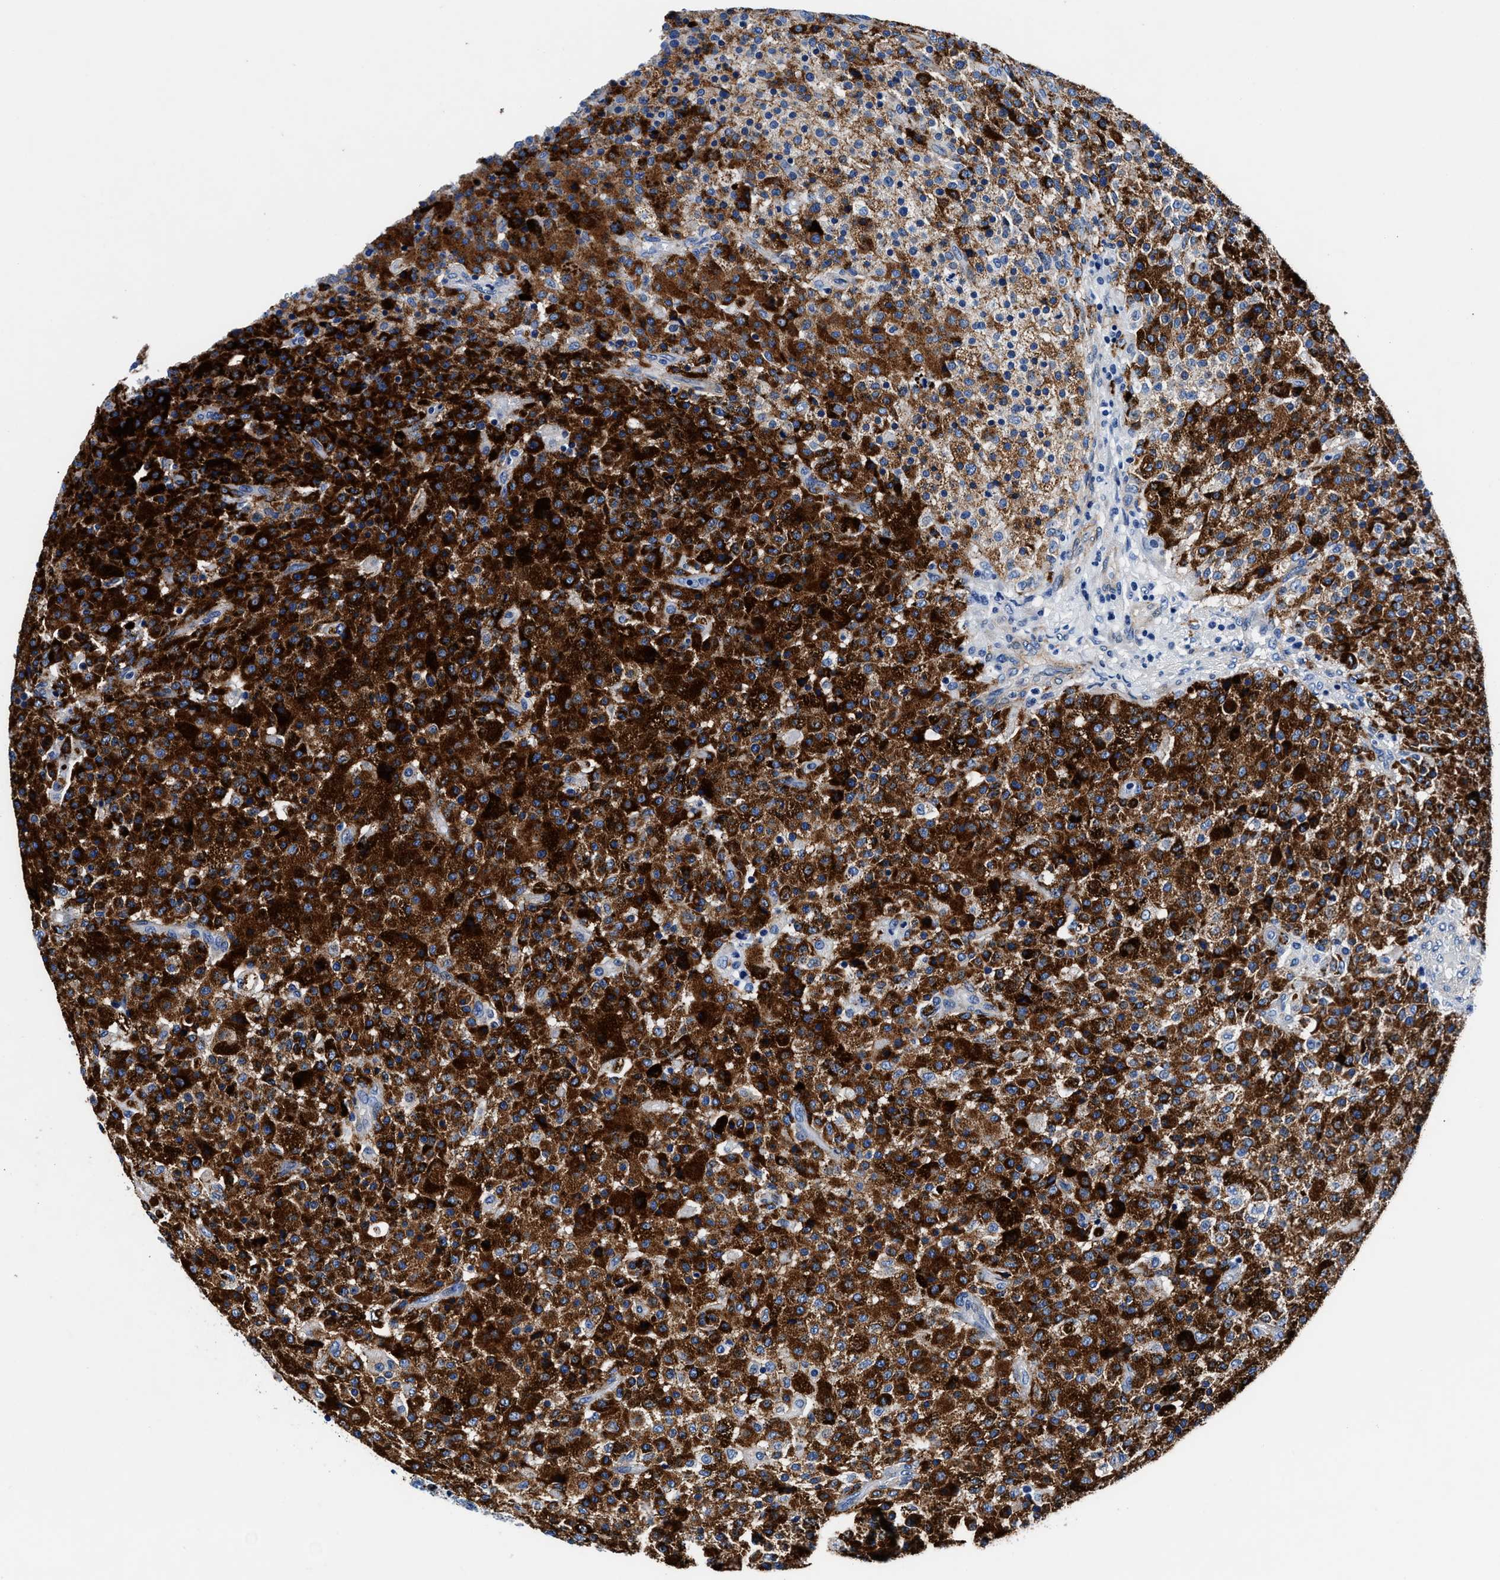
{"staining": {"intensity": "strong", "quantity": ">75%", "location": "cytoplasmic/membranous"}, "tissue": "testis cancer", "cell_type": "Tumor cells", "image_type": "cancer", "snomed": [{"axis": "morphology", "description": "Seminoma, NOS"}, {"axis": "topography", "description": "Testis"}], "caption": "Testis cancer stained with a protein marker displays strong staining in tumor cells.", "gene": "DAG1", "patient": {"sex": "male", "age": 59}}